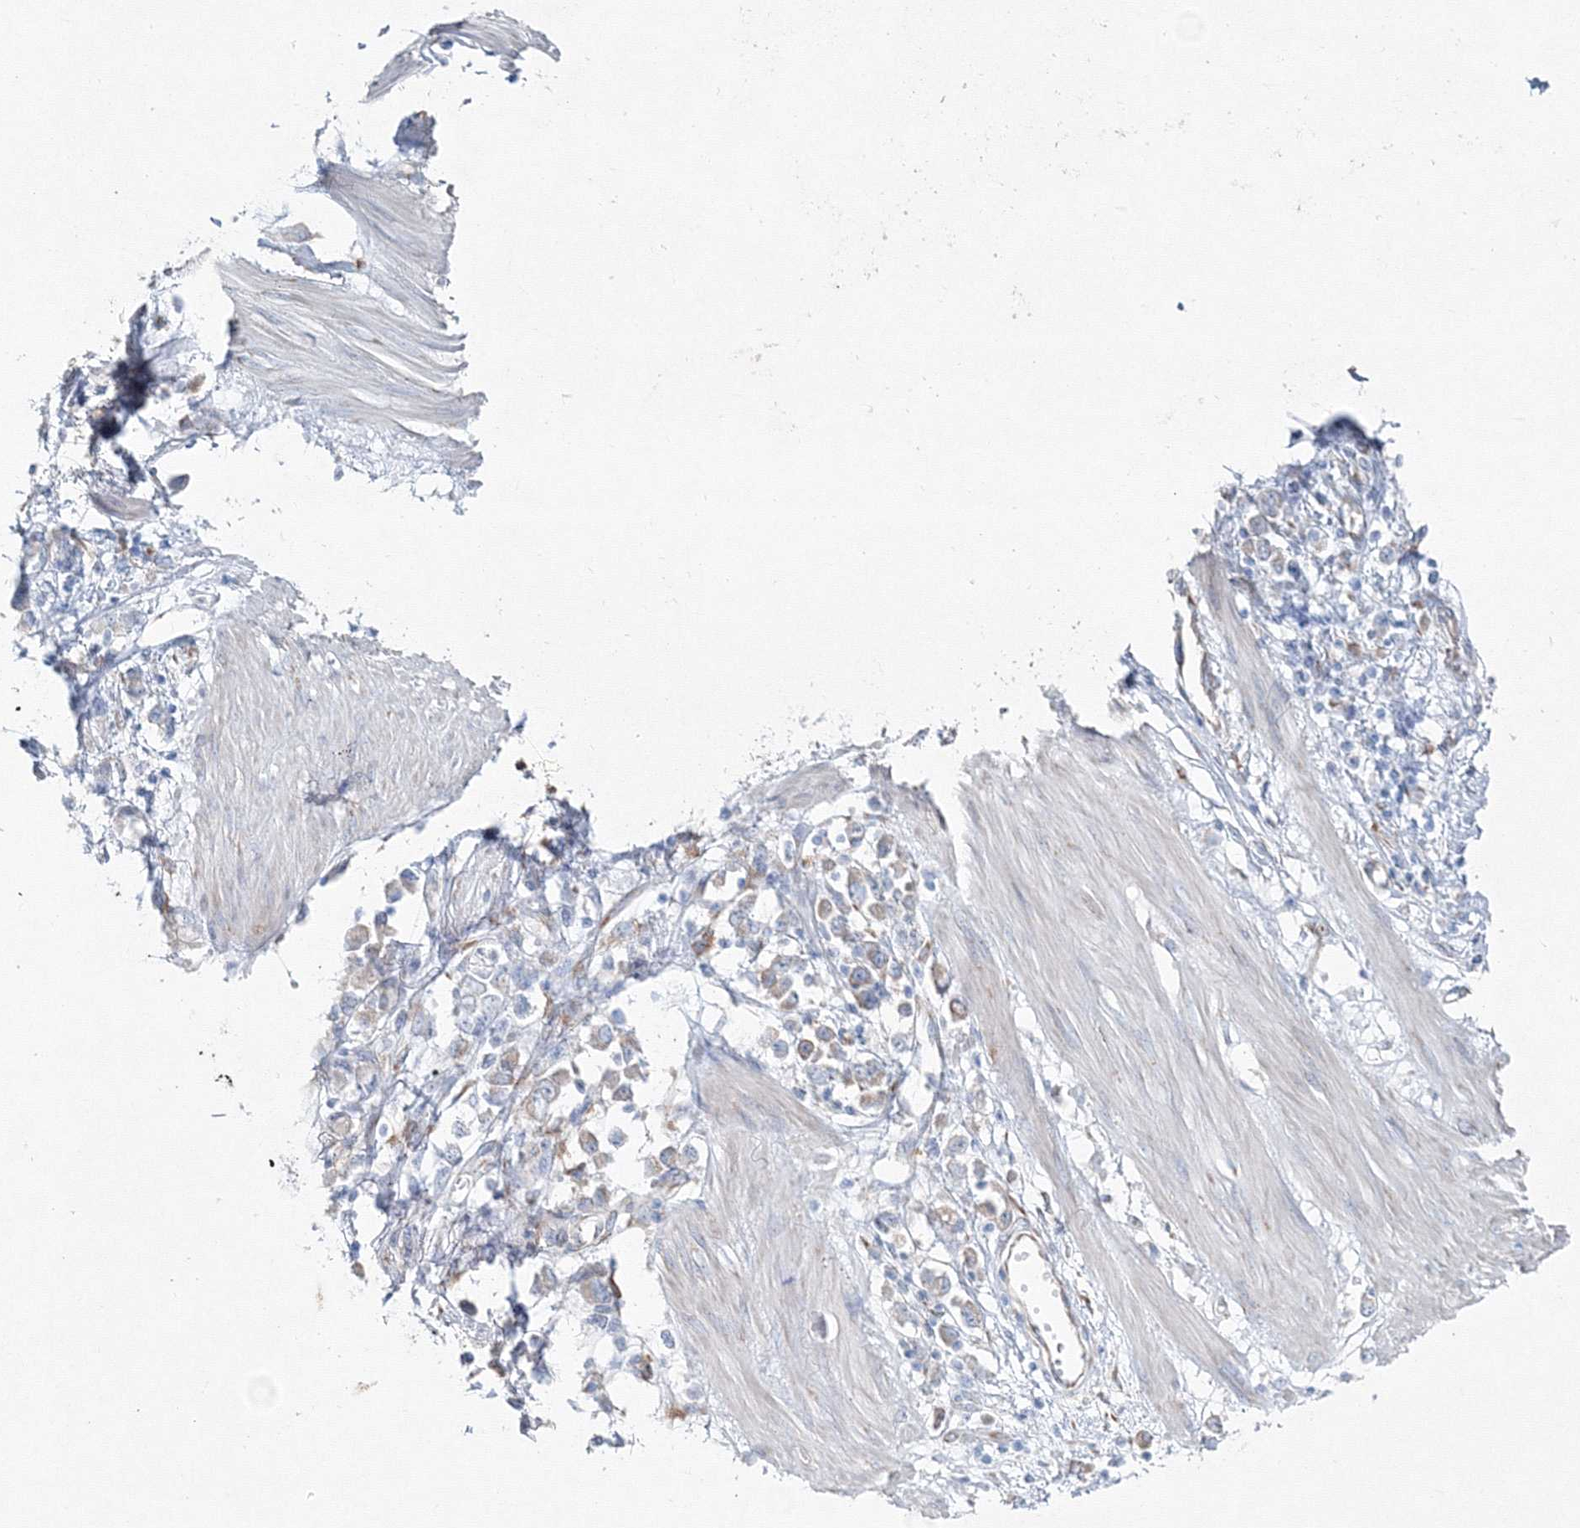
{"staining": {"intensity": "weak", "quantity": "<25%", "location": "cytoplasmic/membranous"}, "tissue": "stomach cancer", "cell_type": "Tumor cells", "image_type": "cancer", "snomed": [{"axis": "morphology", "description": "Adenocarcinoma, NOS"}, {"axis": "topography", "description": "Stomach"}], "caption": "IHC of human stomach cancer displays no expression in tumor cells. (DAB IHC, high magnification).", "gene": "RCN1", "patient": {"sex": "female", "age": 76}}